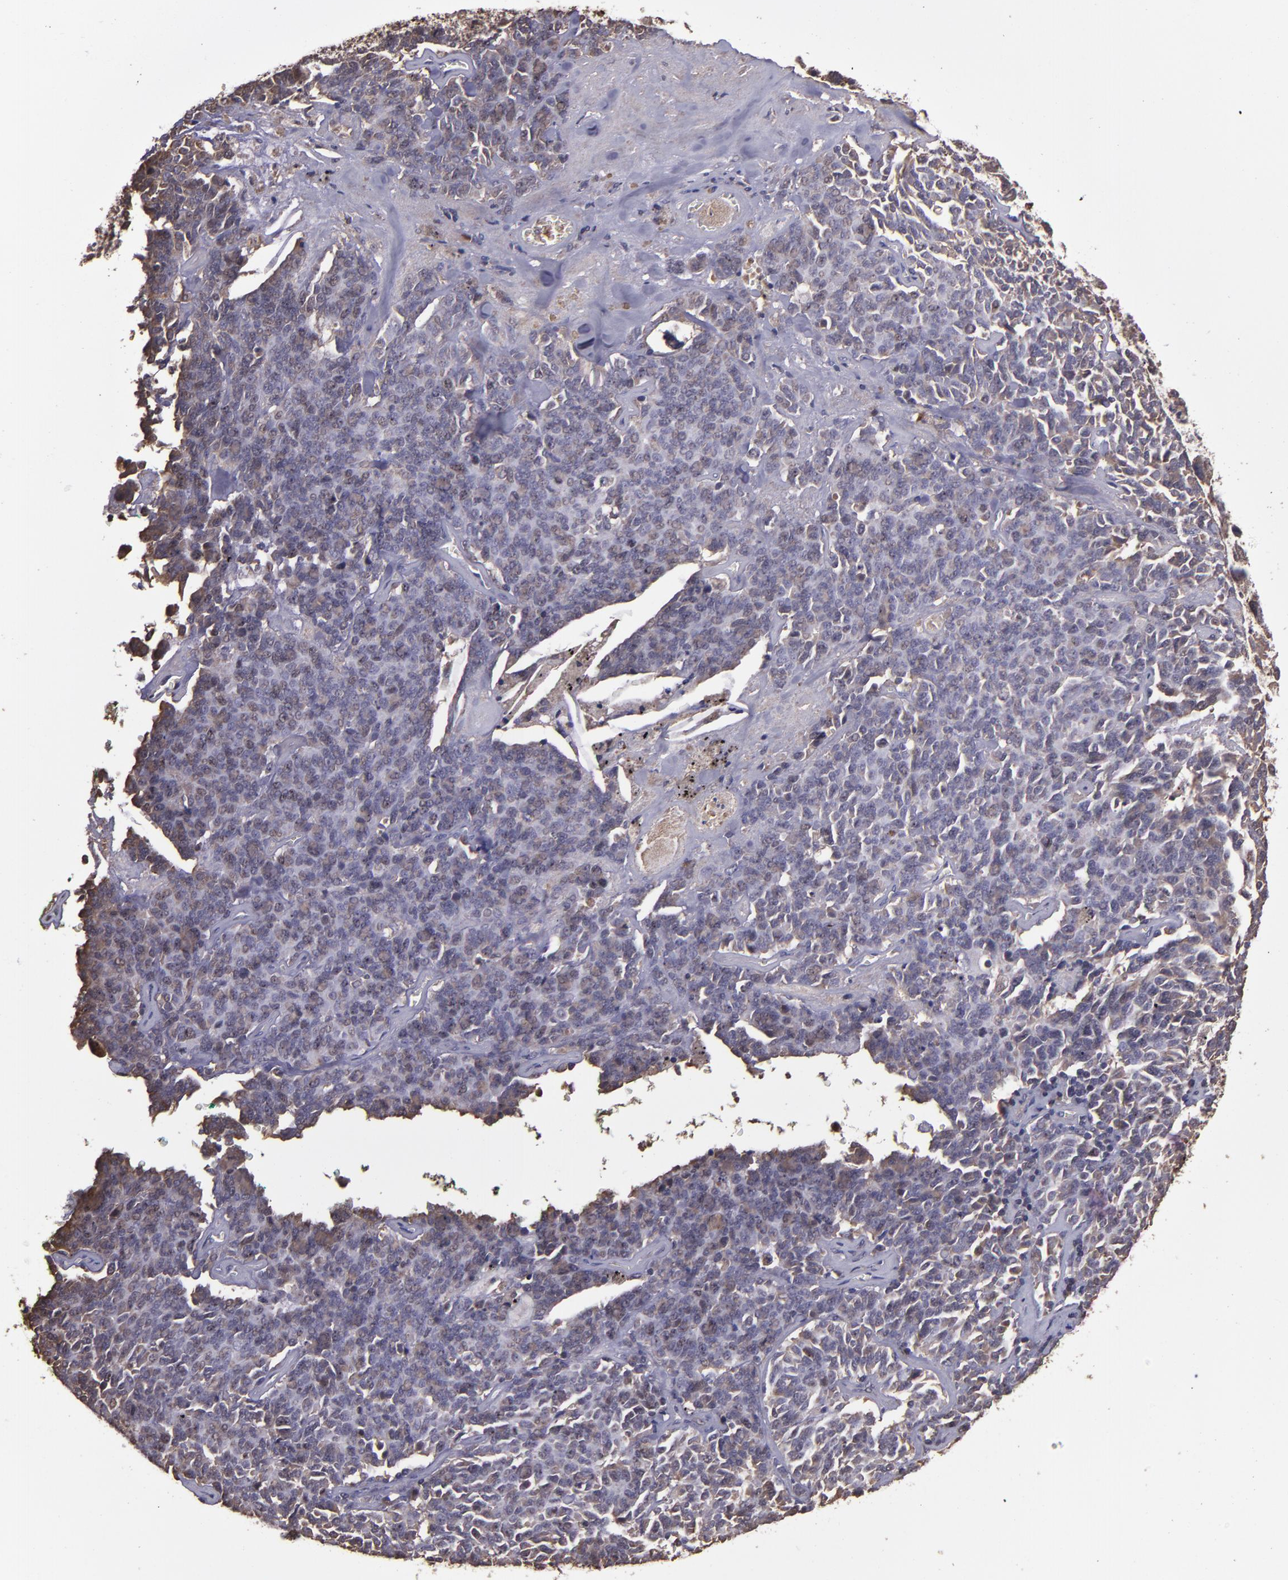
{"staining": {"intensity": "weak", "quantity": "25%-75%", "location": "cytoplasmic/membranous"}, "tissue": "lung cancer", "cell_type": "Tumor cells", "image_type": "cancer", "snomed": [{"axis": "morphology", "description": "Neoplasm, malignant, NOS"}, {"axis": "topography", "description": "Lung"}], "caption": "Lung cancer stained for a protein reveals weak cytoplasmic/membranous positivity in tumor cells.", "gene": "SERPINF2", "patient": {"sex": "female", "age": 58}}